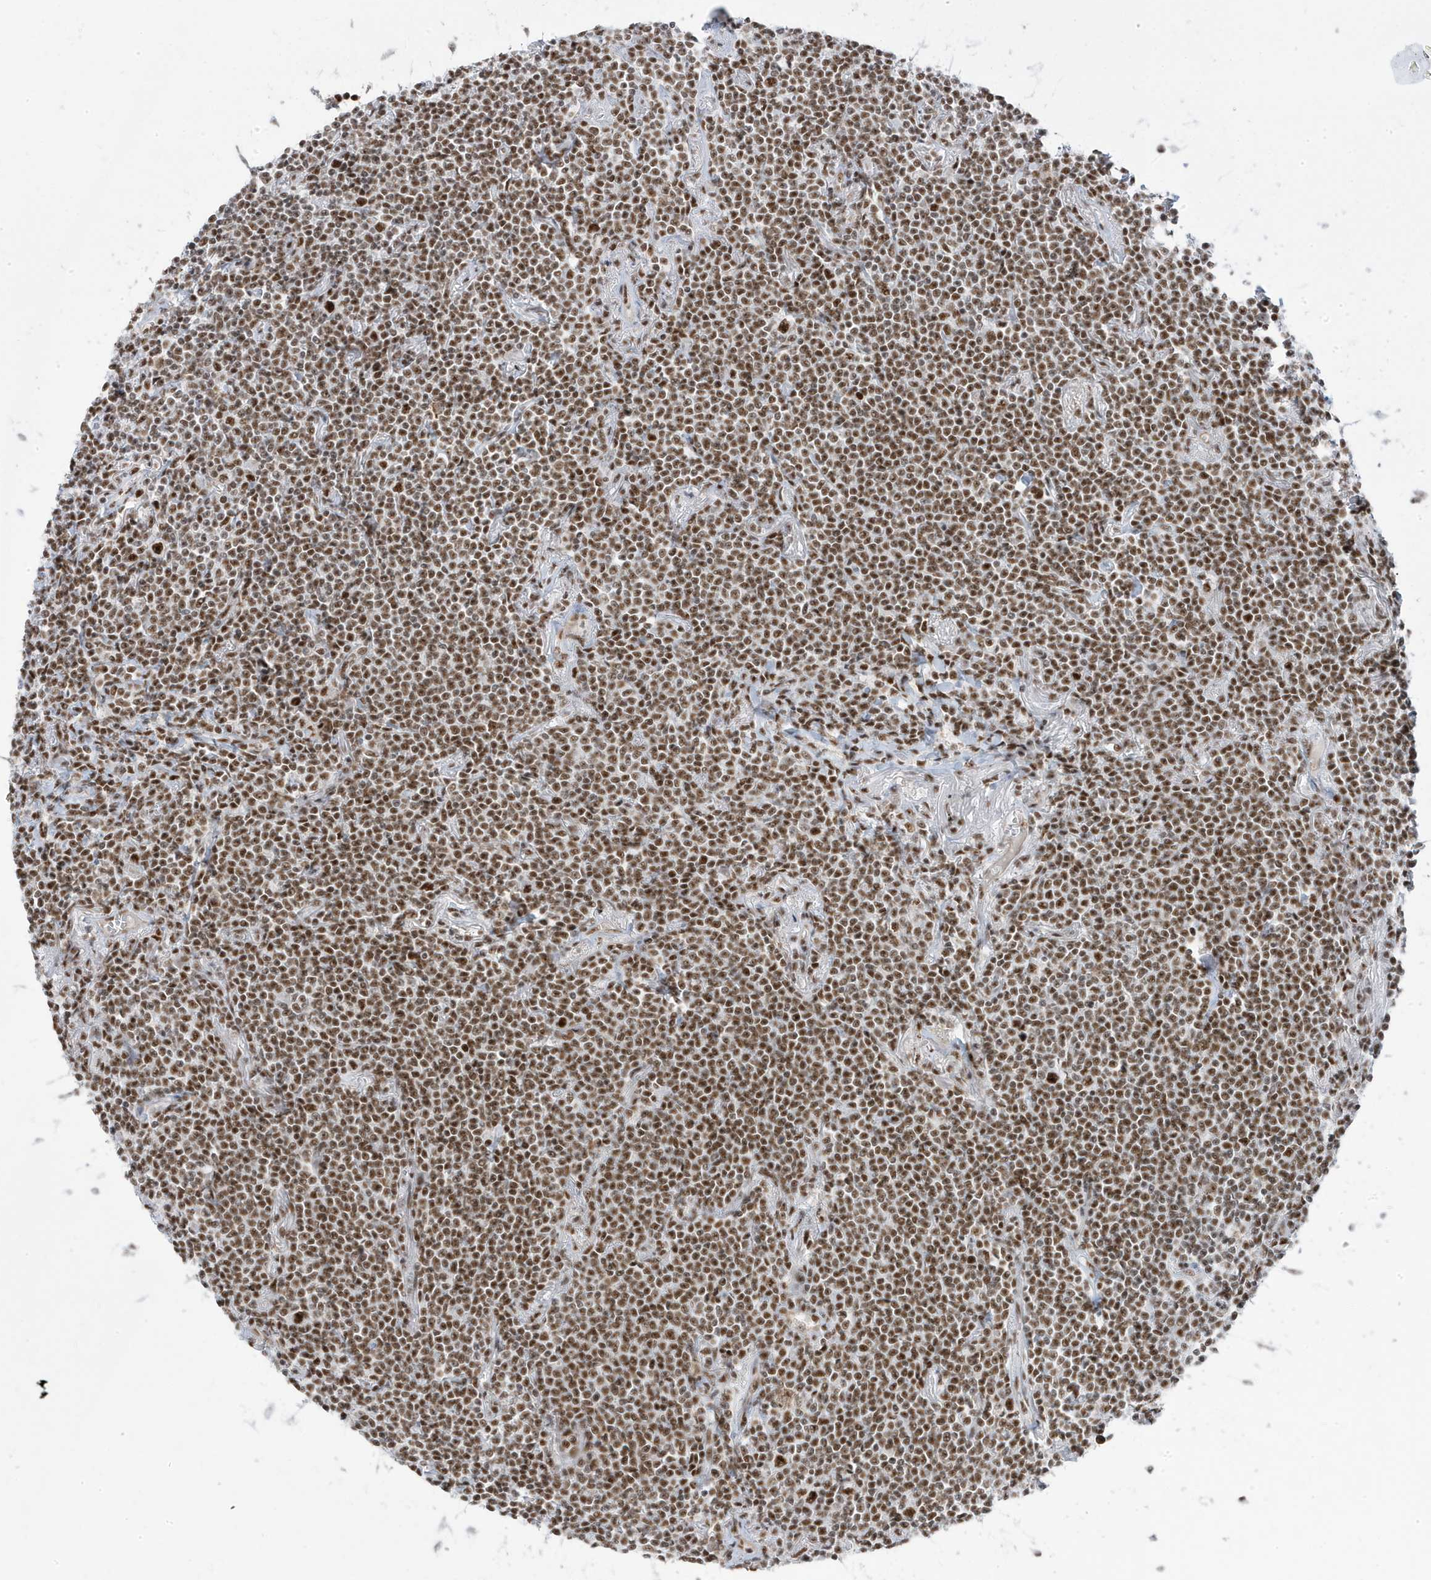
{"staining": {"intensity": "strong", "quantity": ">75%", "location": "nuclear"}, "tissue": "lymphoma", "cell_type": "Tumor cells", "image_type": "cancer", "snomed": [{"axis": "morphology", "description": "Malignant lymphoma, non-Hodgkin's type, Low grade"}, {"axis": "topography", "description": "Lung"}], "caption": "Tumor cells demonstrate strong nuclear staining in about >75% of cells in low-grade malignant lymphoma, non-Hodgkin's type.", "gene": "MTREX", "patient": {"sex": "female", "age": 71}}